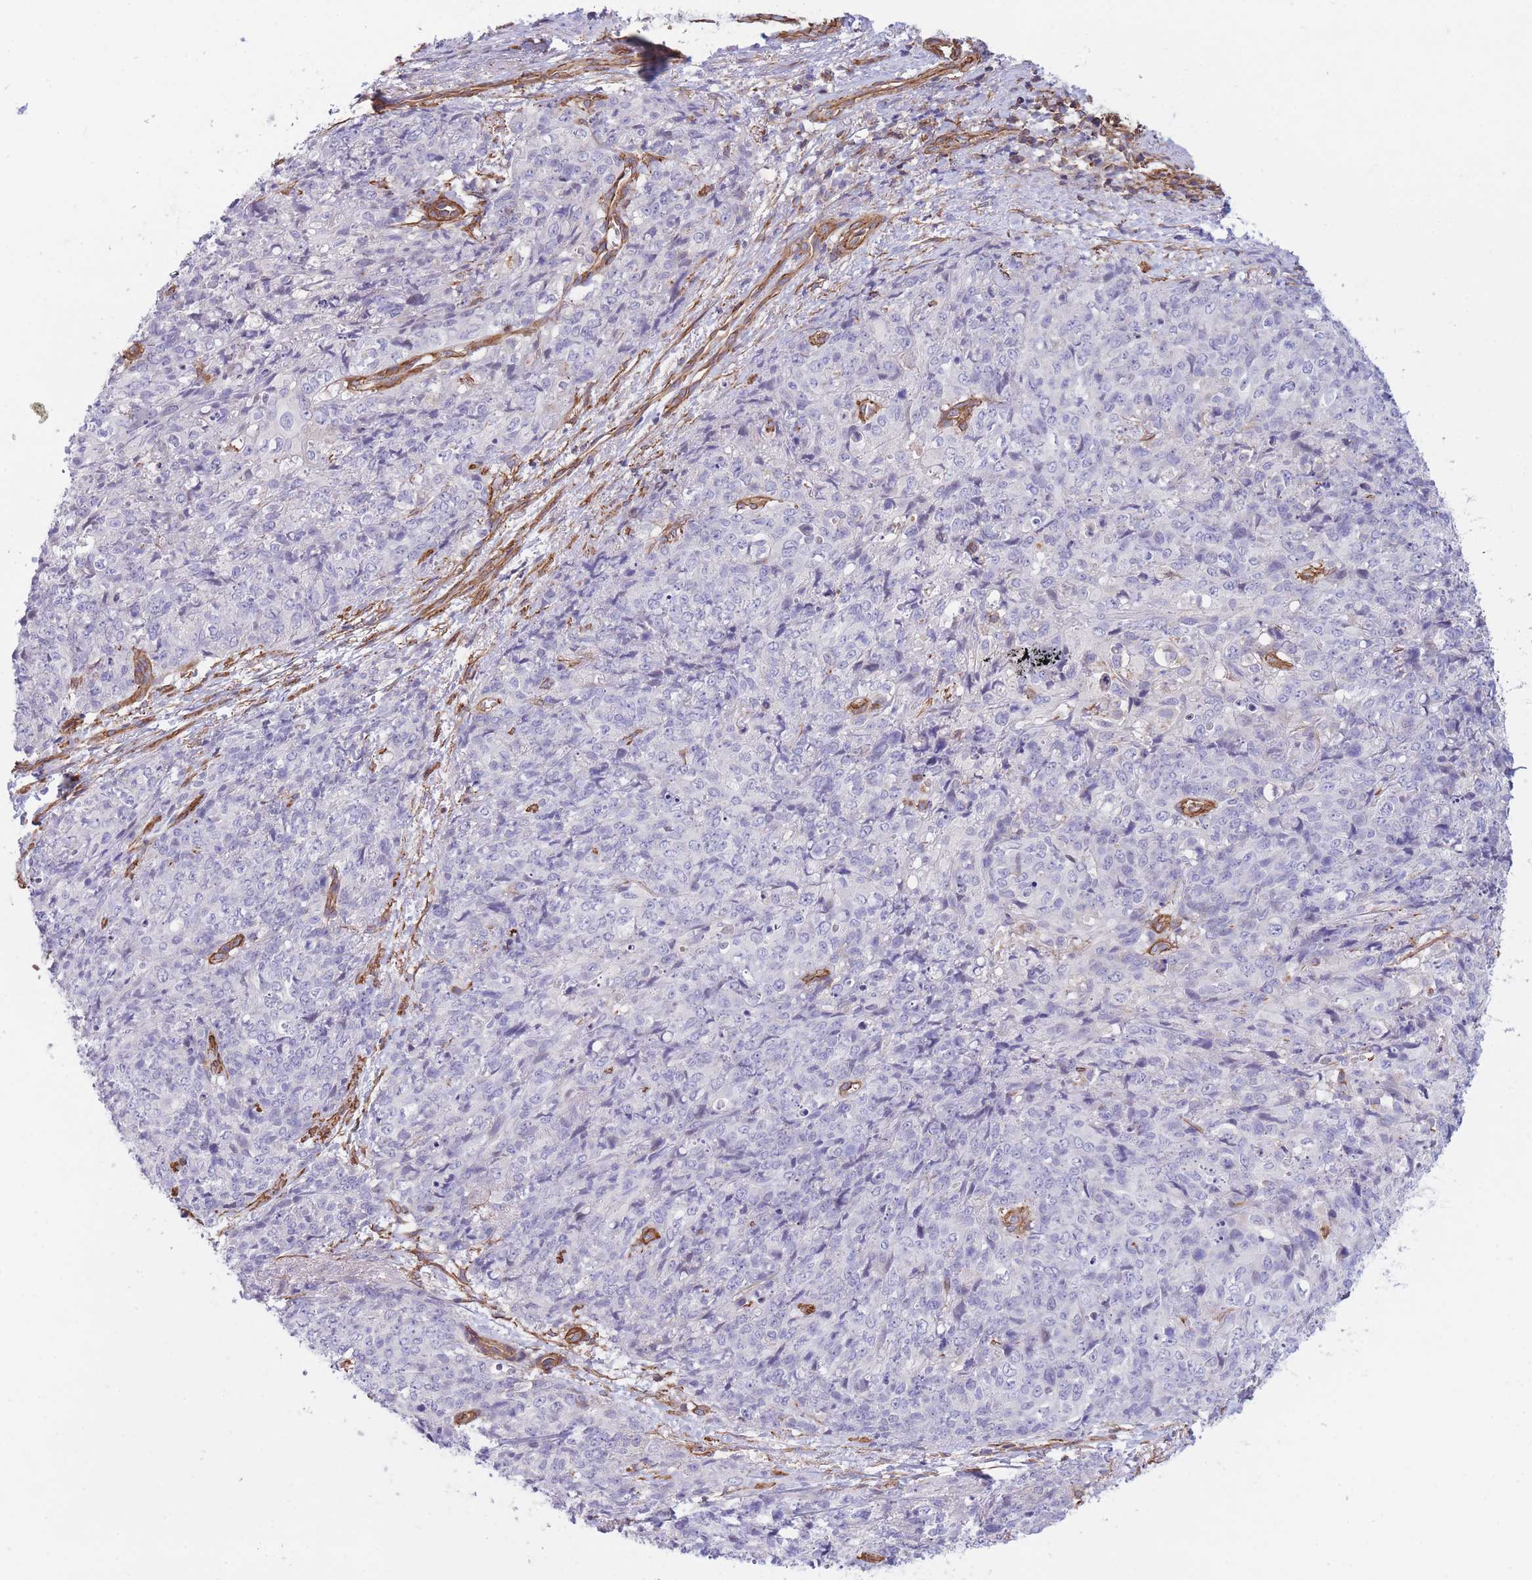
{"staining": {"intensity": "negative", "quantity": "none", "location": "none"}, "tissue": "skin cancer", "cell_type": "Tumor cells", "image_type": "cancer", "snomed": [{"axis": "morphology", "description": "Squamous cell carcinoma, NOS"}, {"axis": "topography", "description": "Skin"}, {"axis": "topography", "description": "Vulva"}], "caption": "Squamous cell carcinoma (skin) was stained to show a protein in brown. There is no significant positivity in tumor cells.", "gene": "CDC25B", "patient": {"sex": "female", "age": 85}}